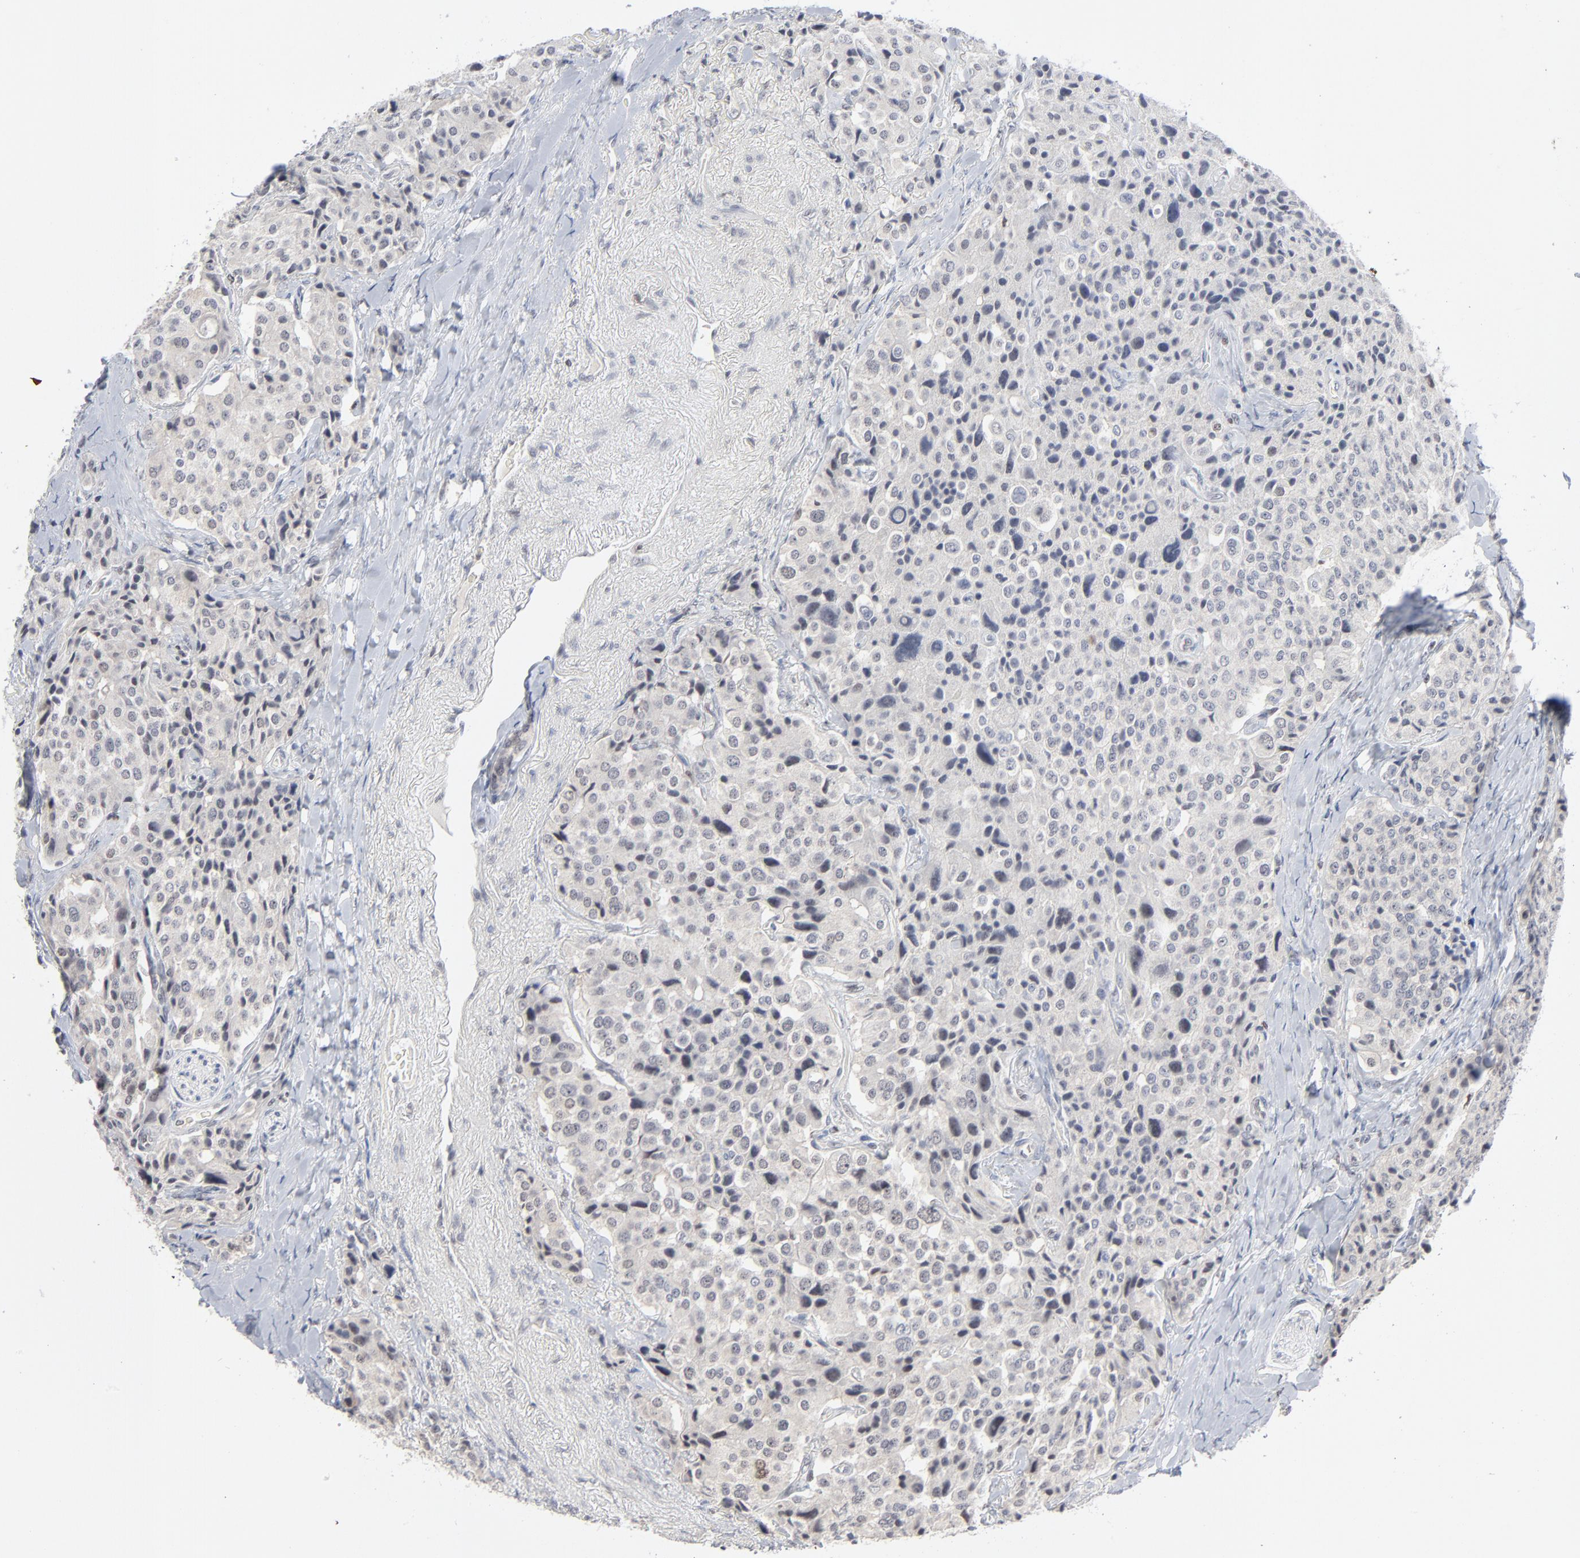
{"staining": {"intensity": "negative", "quantity": "none", "location": "none"}, "tissue": "carcinoid", "cell_type": "Tumor cells", "image_type": "cancer", "snomed": [{"axis": "morphology", "description": "Carcinoid, malignant, NOS"}, {"axis": "topography", "description": "Colon"}], "caption": "Malignant carcinoid stained for a protein using IHC reveals no staining tumor cells.", "gene": "MAX", "patient": {"sex": "female", "age": 61}}